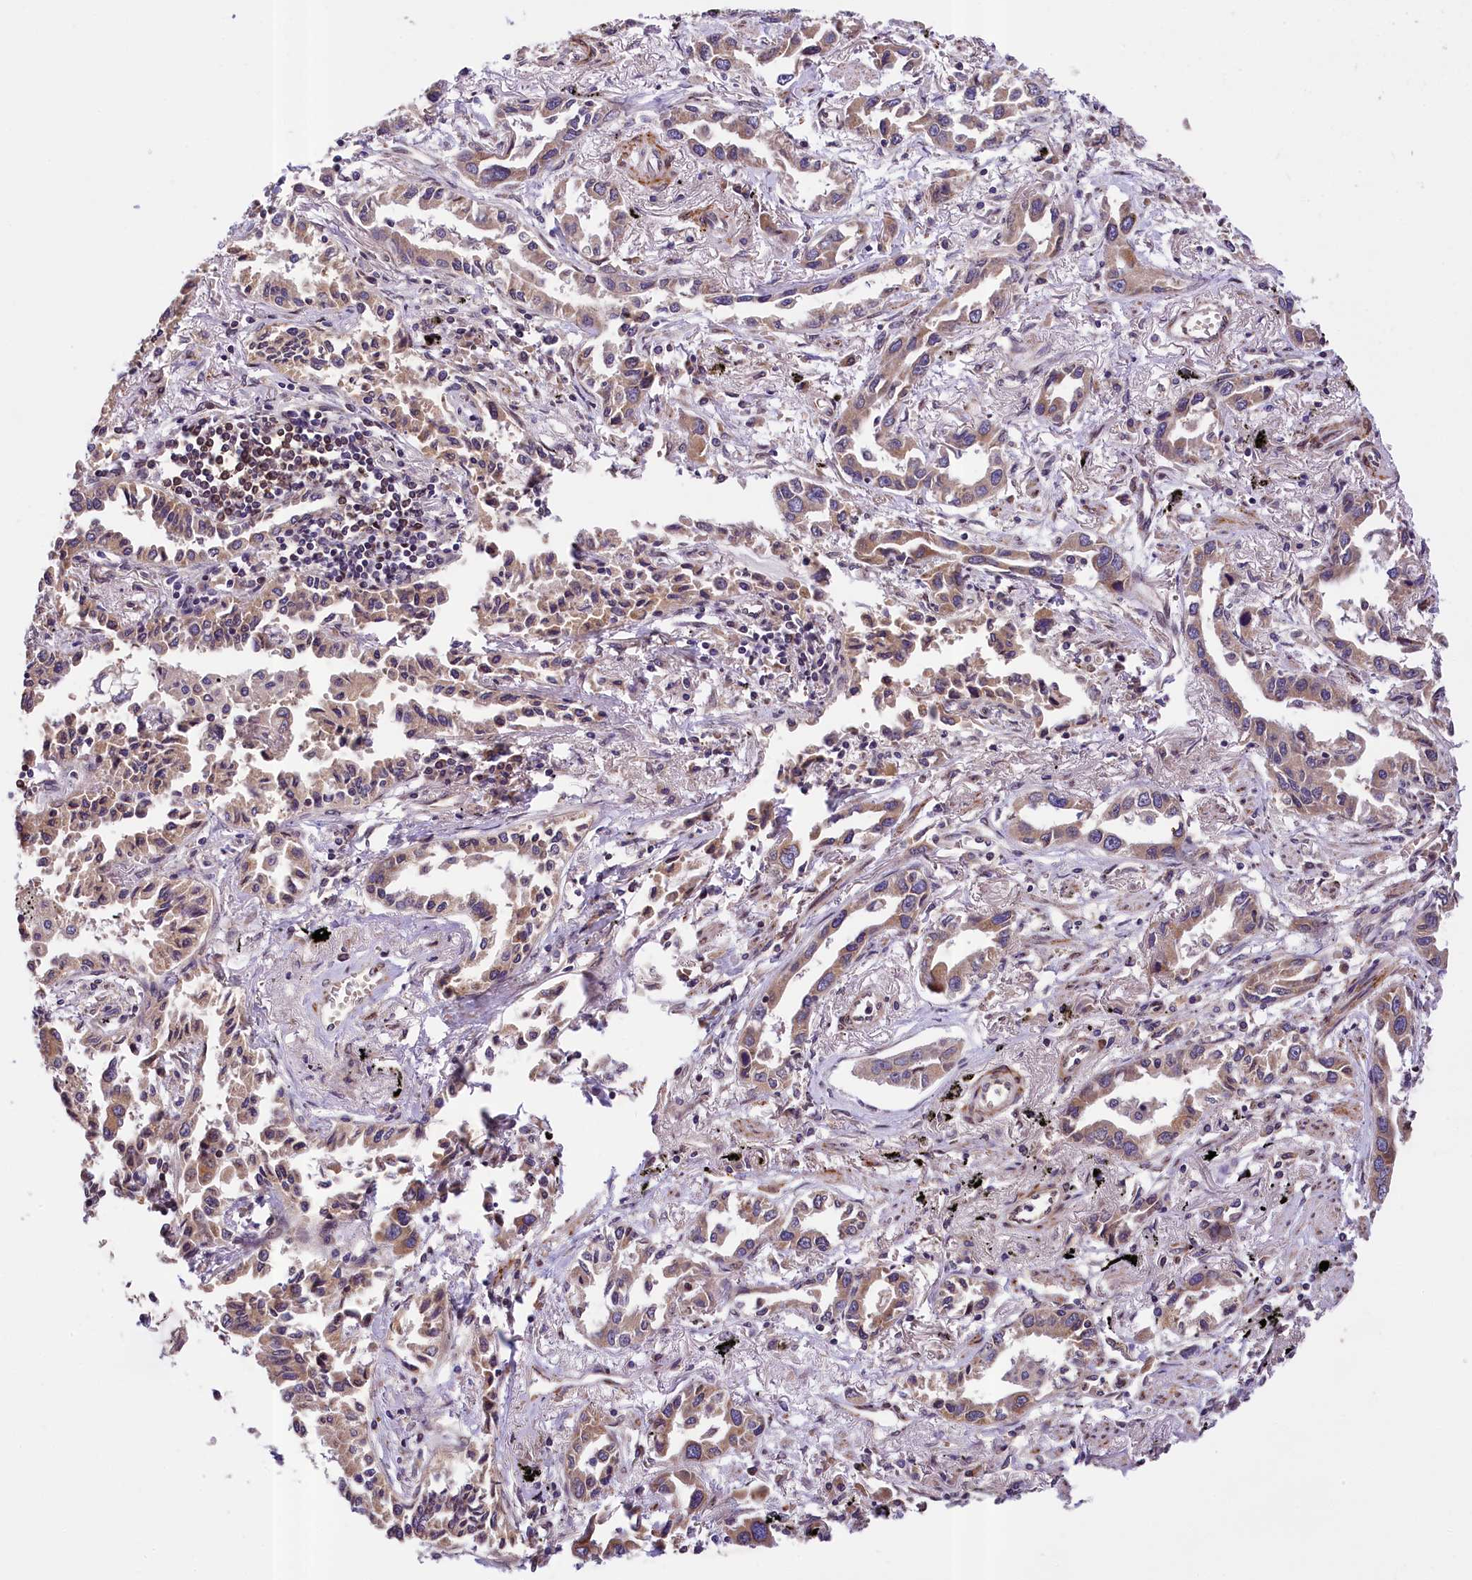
{"staining": {"intensity": "moderate", "quantity": "25%-75%", "location": "cytoplasmic/membranous"}, "tissue": "lung cancer", "cell_type": "Tumor cells", "image_type": "cancer", "snomed": [{"axis": "morphology", "description": "Adenocarcinoma, NOS"}, {"axis": "topography", "description": "Lung"}], "caption": "An image of lung cancer stained for a protein exhibits moderate cytoplasmic/membranous brown staining in tumor cells. The staining was performed using DAB to visualize the protein expression in brown, while the nuclei were stained in blue with hematoxylin (Magnification: 20x).", "gene": "SUPV3L1", "patient": {"sex": "male", "age": 67}}